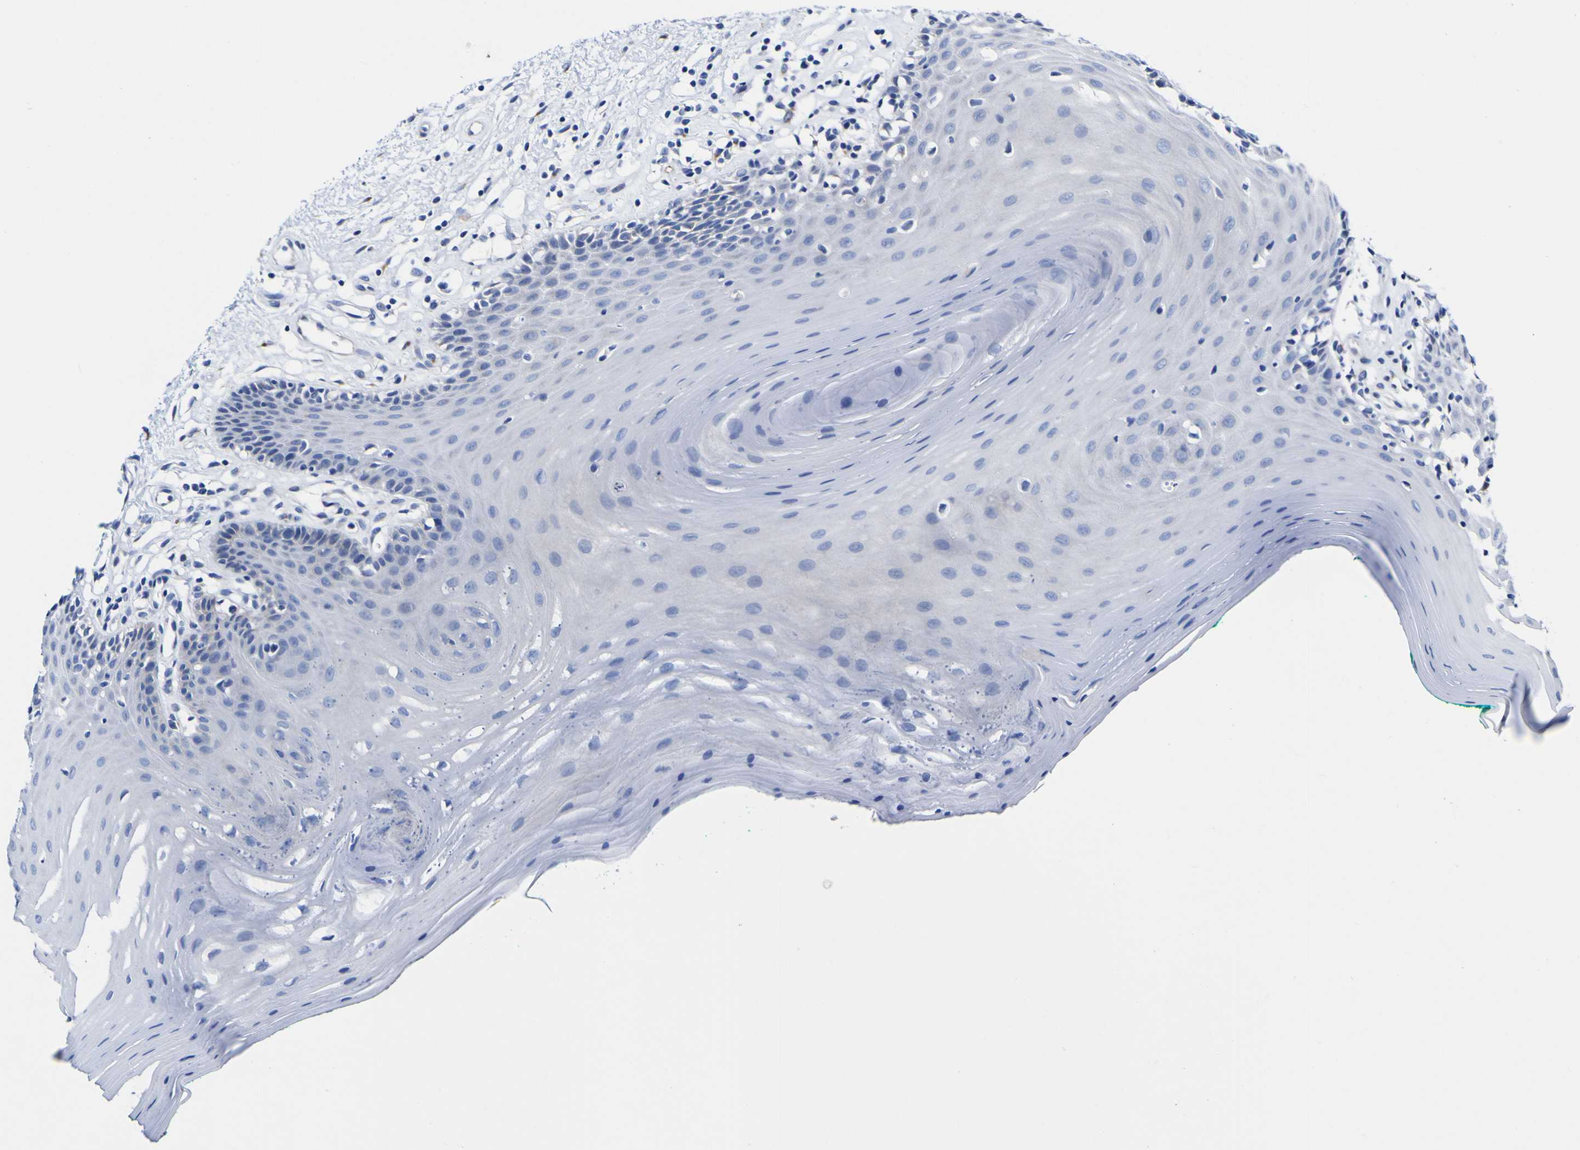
{"staining": {"intensity": "negative", "quantity": "none", "location": "none"}, "tissue": "oral mucosa", "cell_type": "Squamous epithelial cells", "image_type": "normal", "snomed": [{"axis": "morphology", "description": "Normal tissue, NOS"}, {"axis": "topography", "description": "Skeletal muscle"}, {"axis": "topography", "description": "Oral tissue"}], "caption": "High magnification brightfield microscopy of benign oral mucosa stained with DAB (3,3'-diaminobenzidine) (brown) and counterstained with hematoxylin (blue): squamous epithelial cells show no significant expression.", "gene": "GOLM1", "patient": {"sex": "male", "age": 58}}